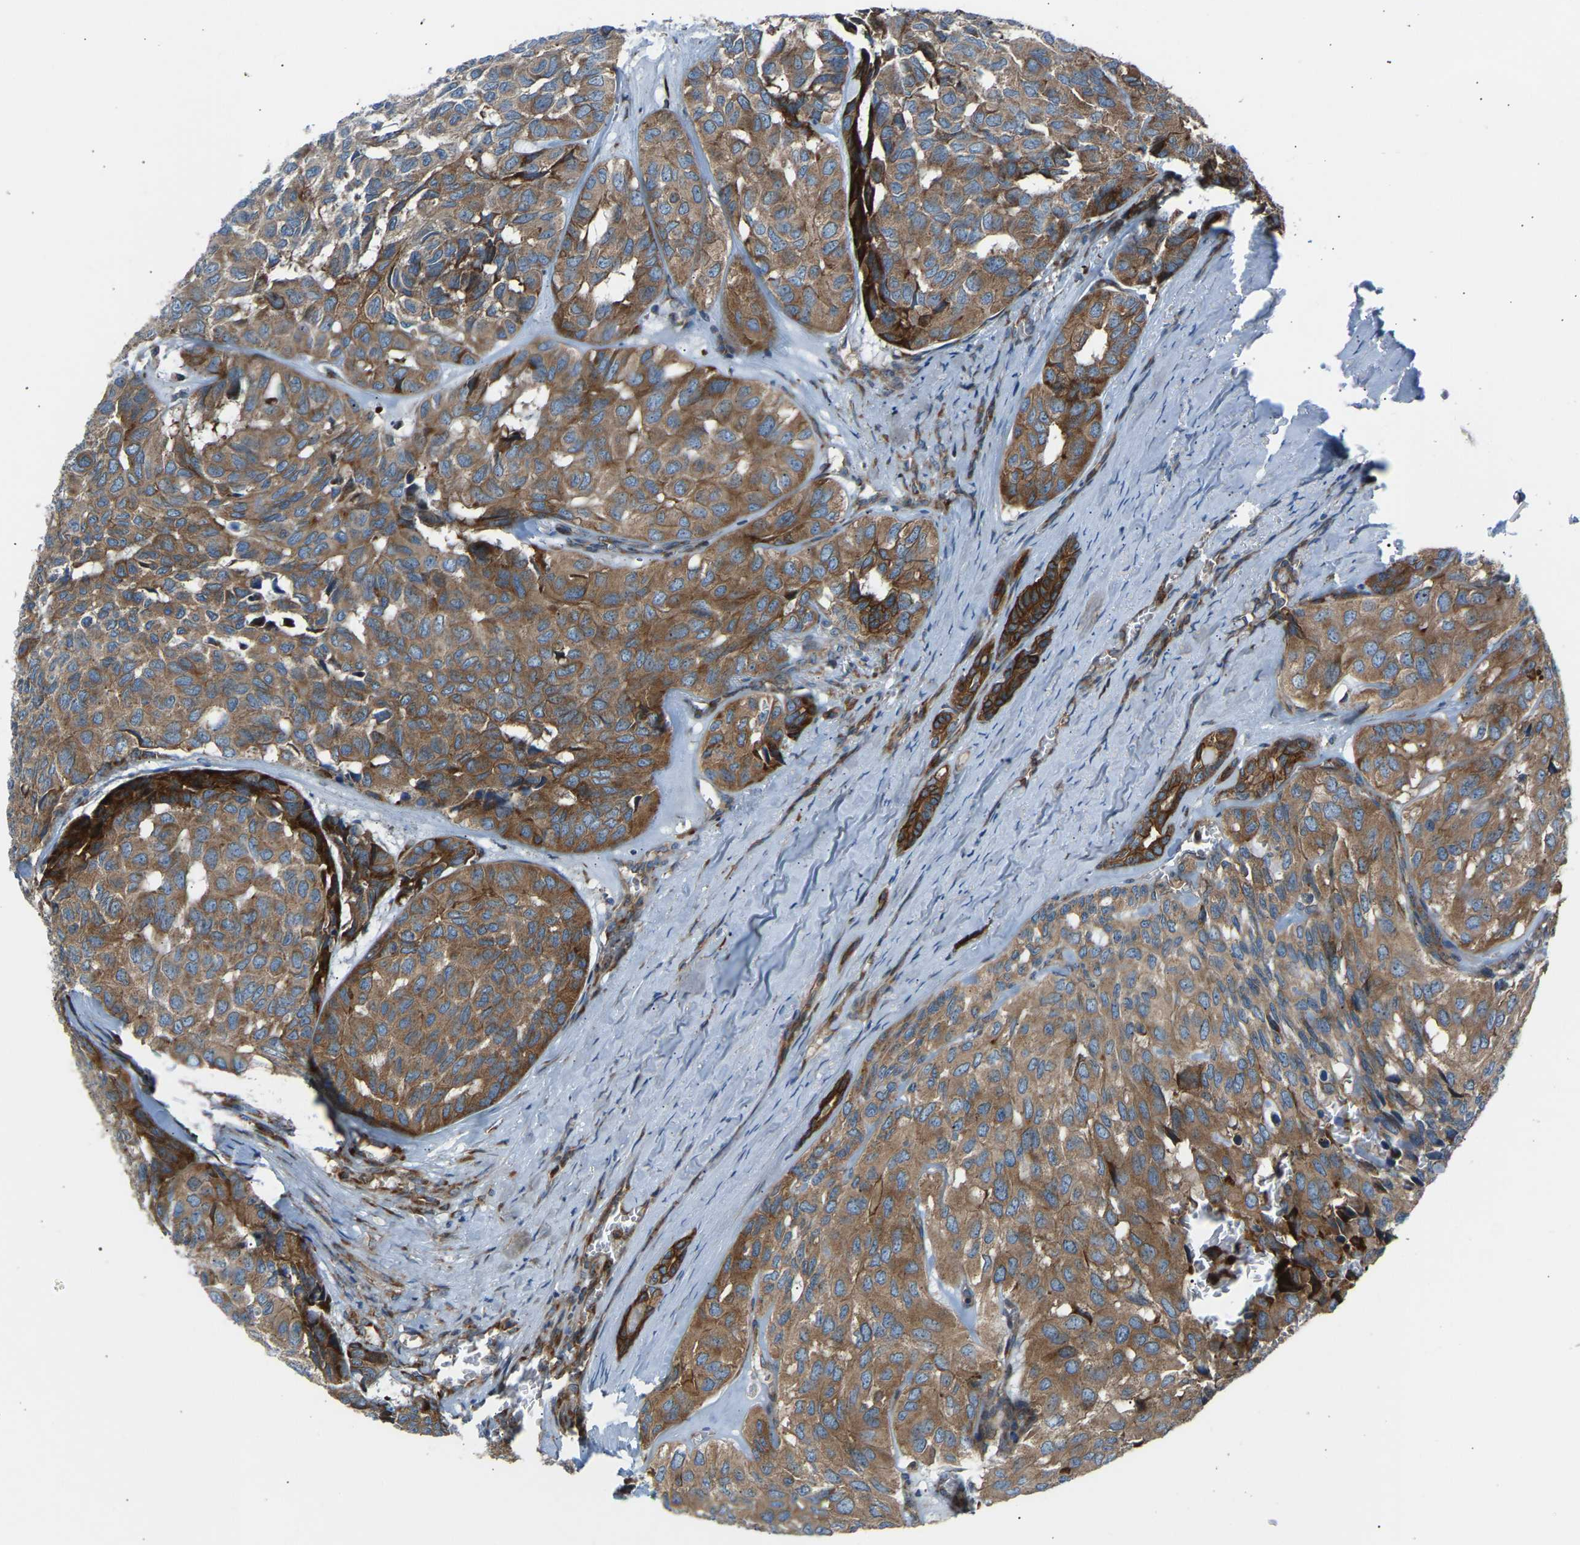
{"staining": {"intensity": "moderate", "quantity": ">75%", "location": "cytoplasmic/membranous"}, "tissue": "head and neck cancer", "cell_type": "Tumor cells", "image_type": "cancer", "snomed": [{"axis": "morphology", "description": "Adenocarcinoma, NOS"}, {"axis": "topography", "description": "Salivary gland, NOS"}, {"axis": "topography", "description": "Head-Neck"}], "caption": "IHC of head and neck adenocarcinoma demonstrates medium levels of moderate cytoplasmic/membranous expression in about >75% of tumor cells.", "gene": "VPS41", "patient": {"sex": "female", "age": 76}}